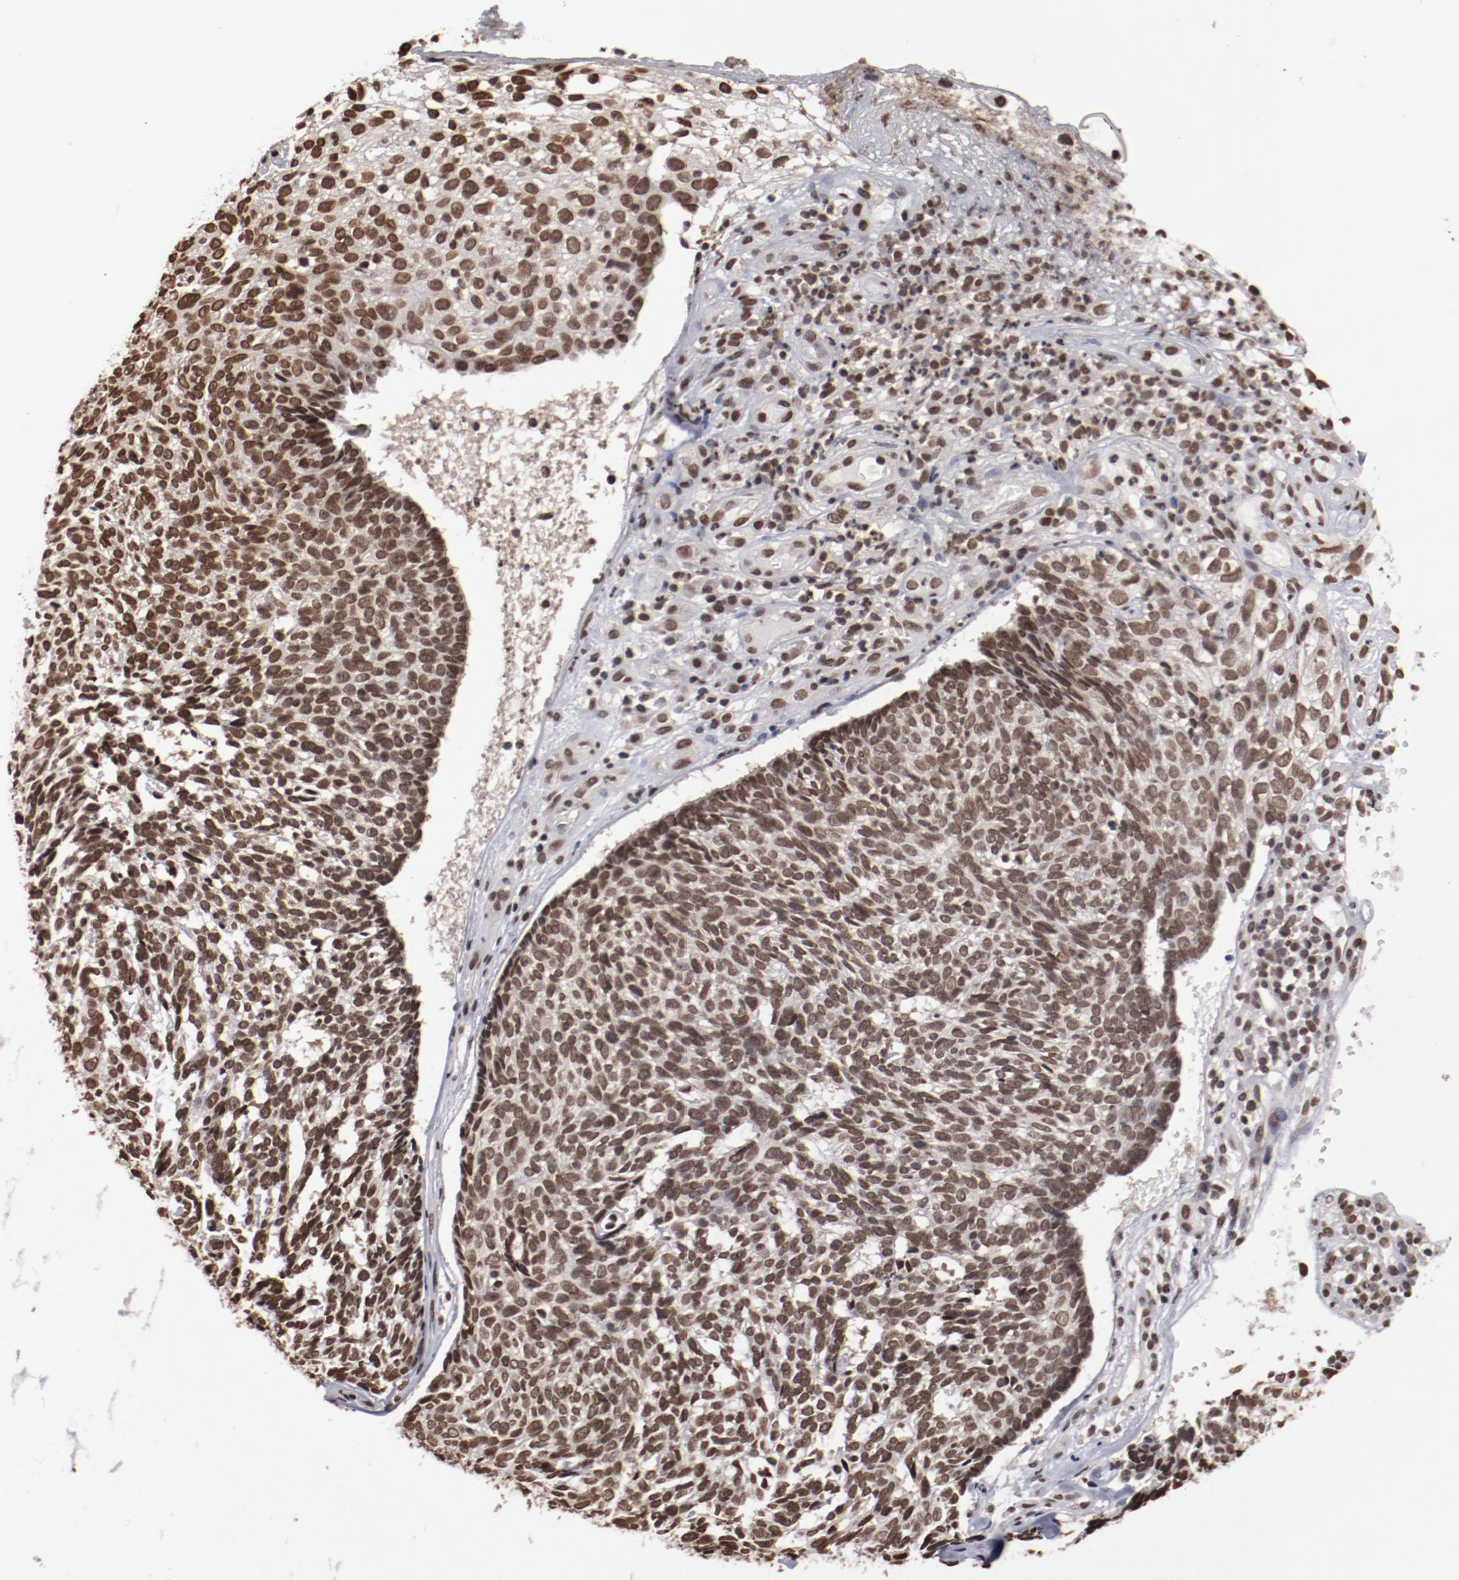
{"staining": {"intensity": "strong", "quantity": ">75%", "location": "nuclear"}, "tissue": "skin cancer", "cell_type": "Tumor cells", "image_type": "cancer", "snomed": [{"axis": "morphology", "description": "Basal cell carcinoma"}, {"axis": "topography", "description": "Skin"}], "caption": "The micrograph reveals immunohistochemical staining of basal cell carcinoma (skin). There is strong nuclear staining is identified in approximately >75% of tumor cells.", "gene": "AKT1", "patient": {"sex": "male", "age": 72}}